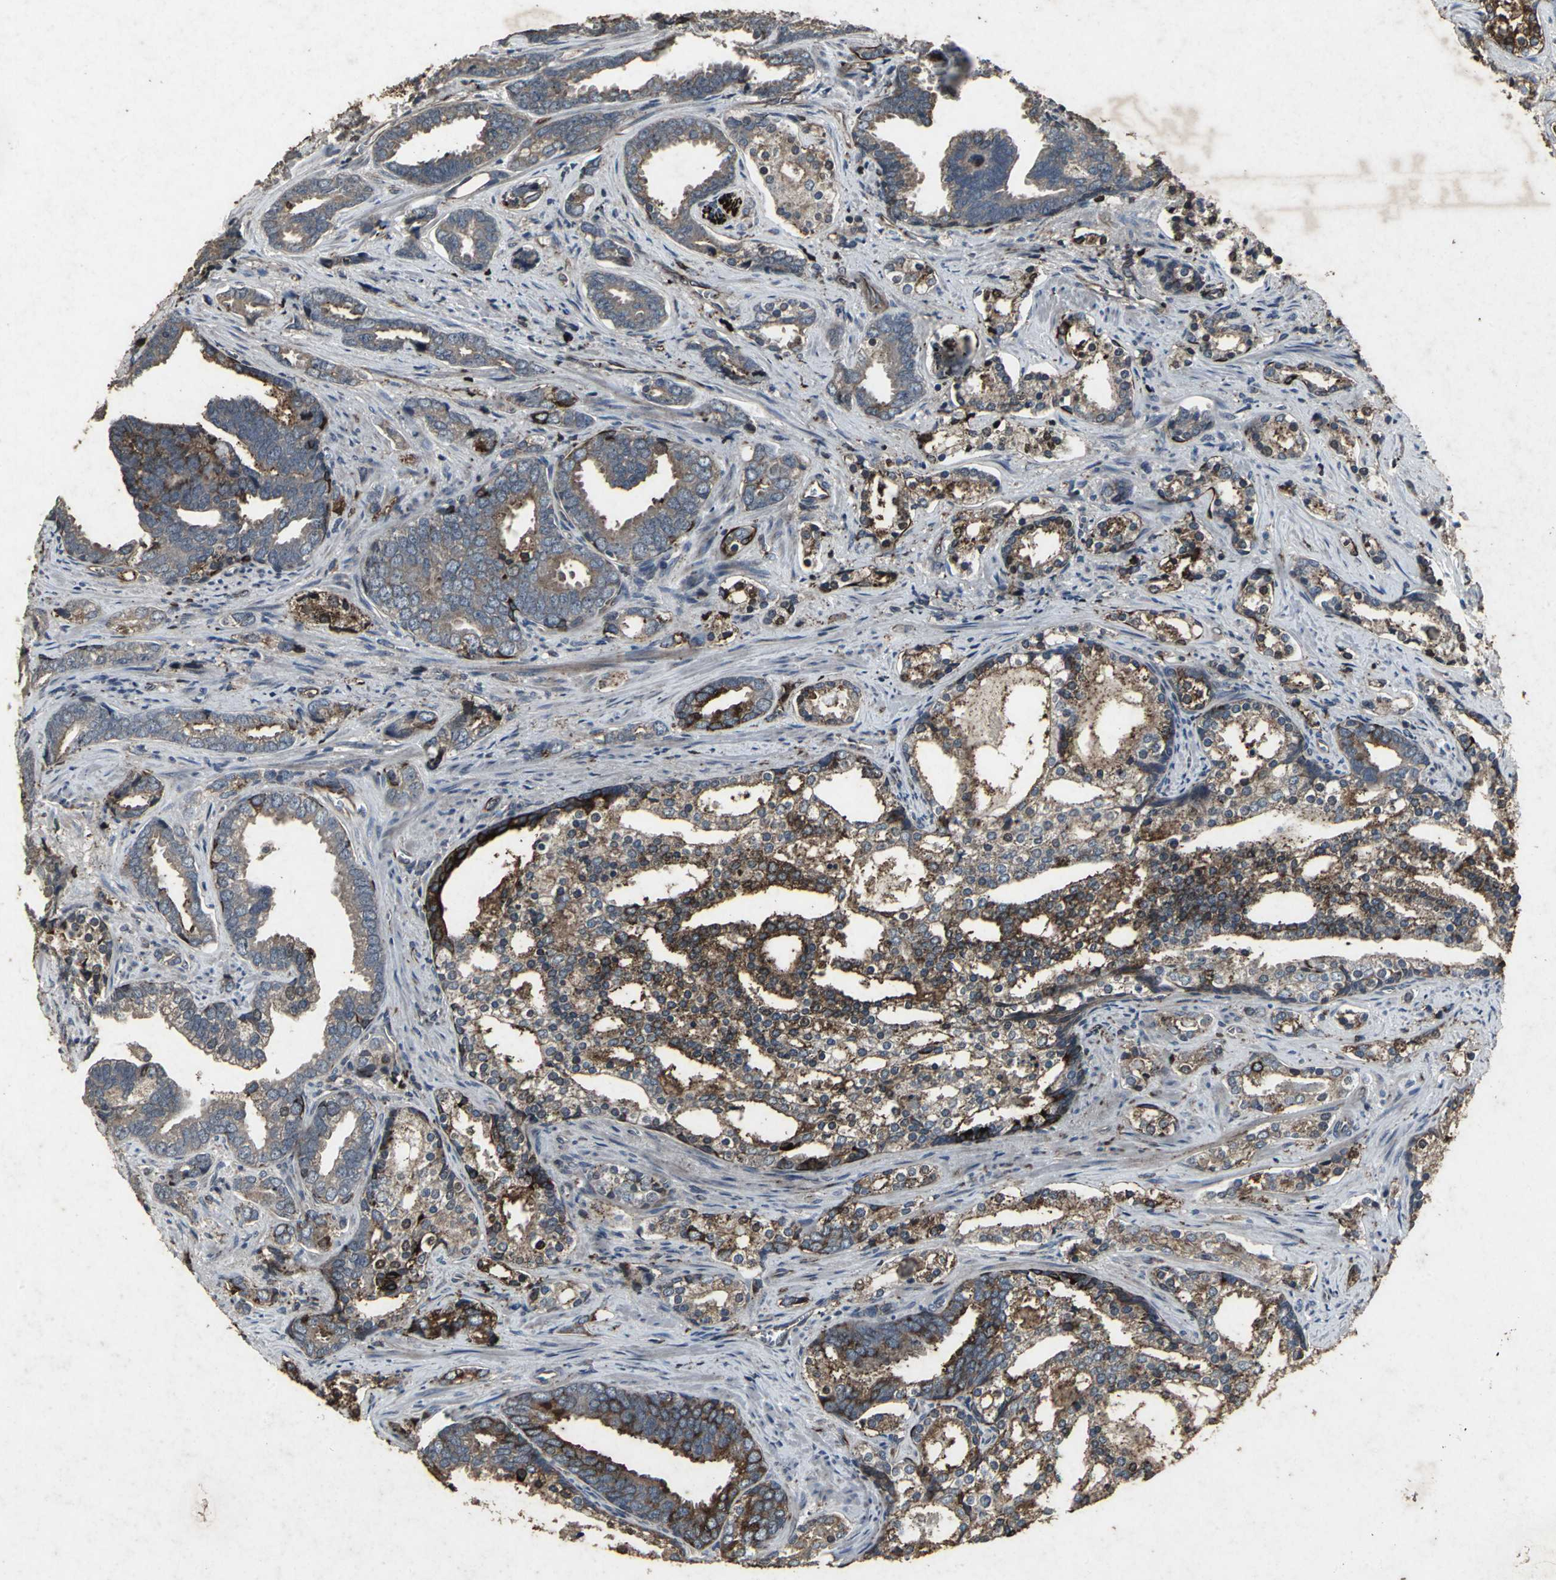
{"staining": {"intensity": "strong", "quantity": "25%-75%", "location": "cytoplasmic/membranous"}, "tissue": "prostate cancer", "cell_type": "Tumor cells", "image_type": "cancer", "snomed": [{"axis": "morphology", "description": "Adenocarcinoma, Medium grade"}, {"axis": "topography", "description": "Prostate"}], "caption": "The micrograph shows a brown stain indicating the presence of a protein in the cytoplasmic/membranous of tumor cells in medium-grade adenocarcinoma (prostate).", "gene": "CCR9", "patient": {"sex": "male", "age": 67}}